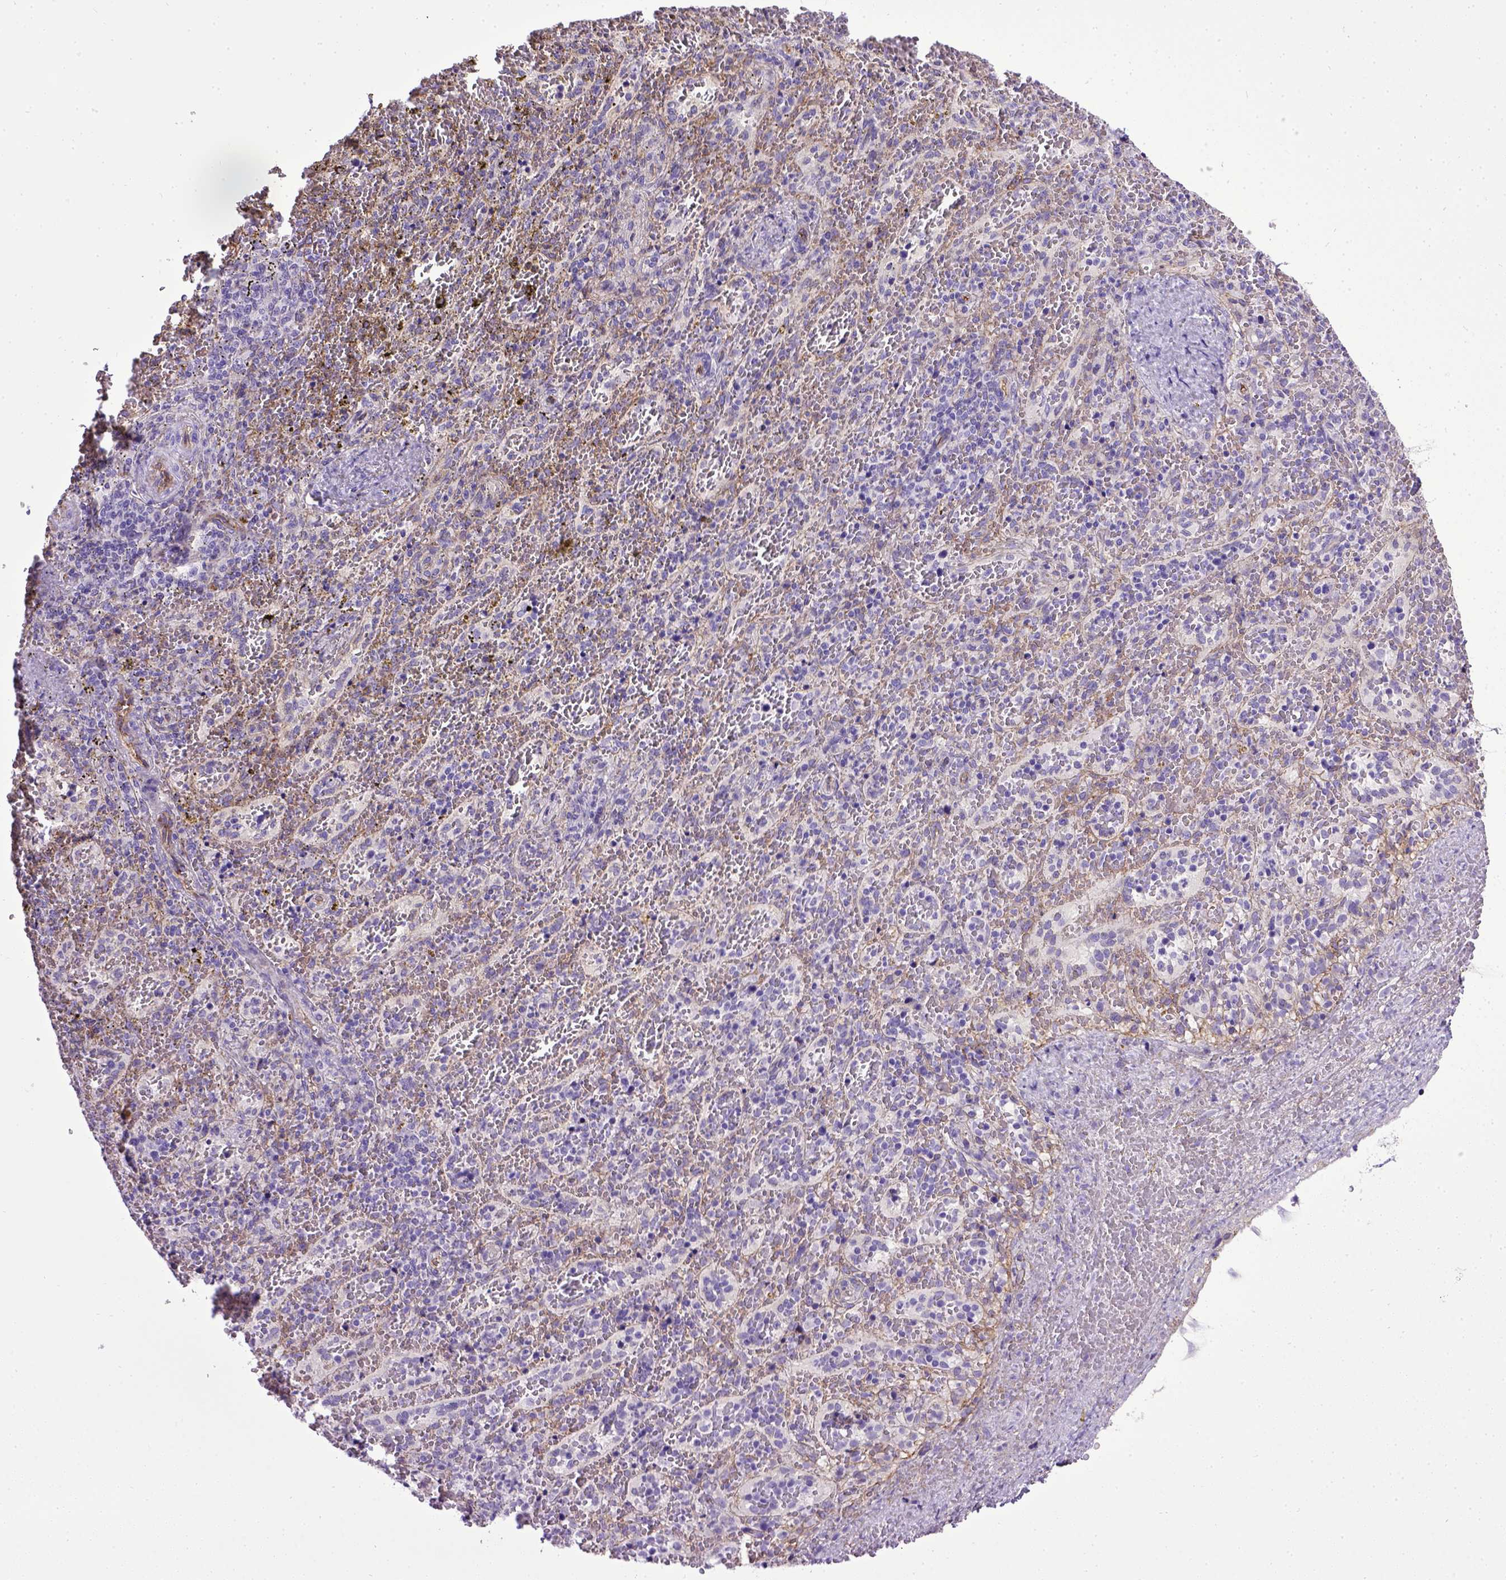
{"staining": {"intensity": "negative", "quantity": "none", "location": "none"}, "tissue": "spleen", "cell_type": "Cells in red pulp", "image_type": "normal", "snomed": [{"axis": "morphology", "description": "Normal tissue, NOS"}, {"axis": "topography", "description": "Spleen"}], "caption": "This is an immunohistochemistry (IHC) photomicrograph of benign human spleen. There is no expression in cells in red pulp.", "gene": "ENG", "patient": {"sex": "female", "age": 50}}